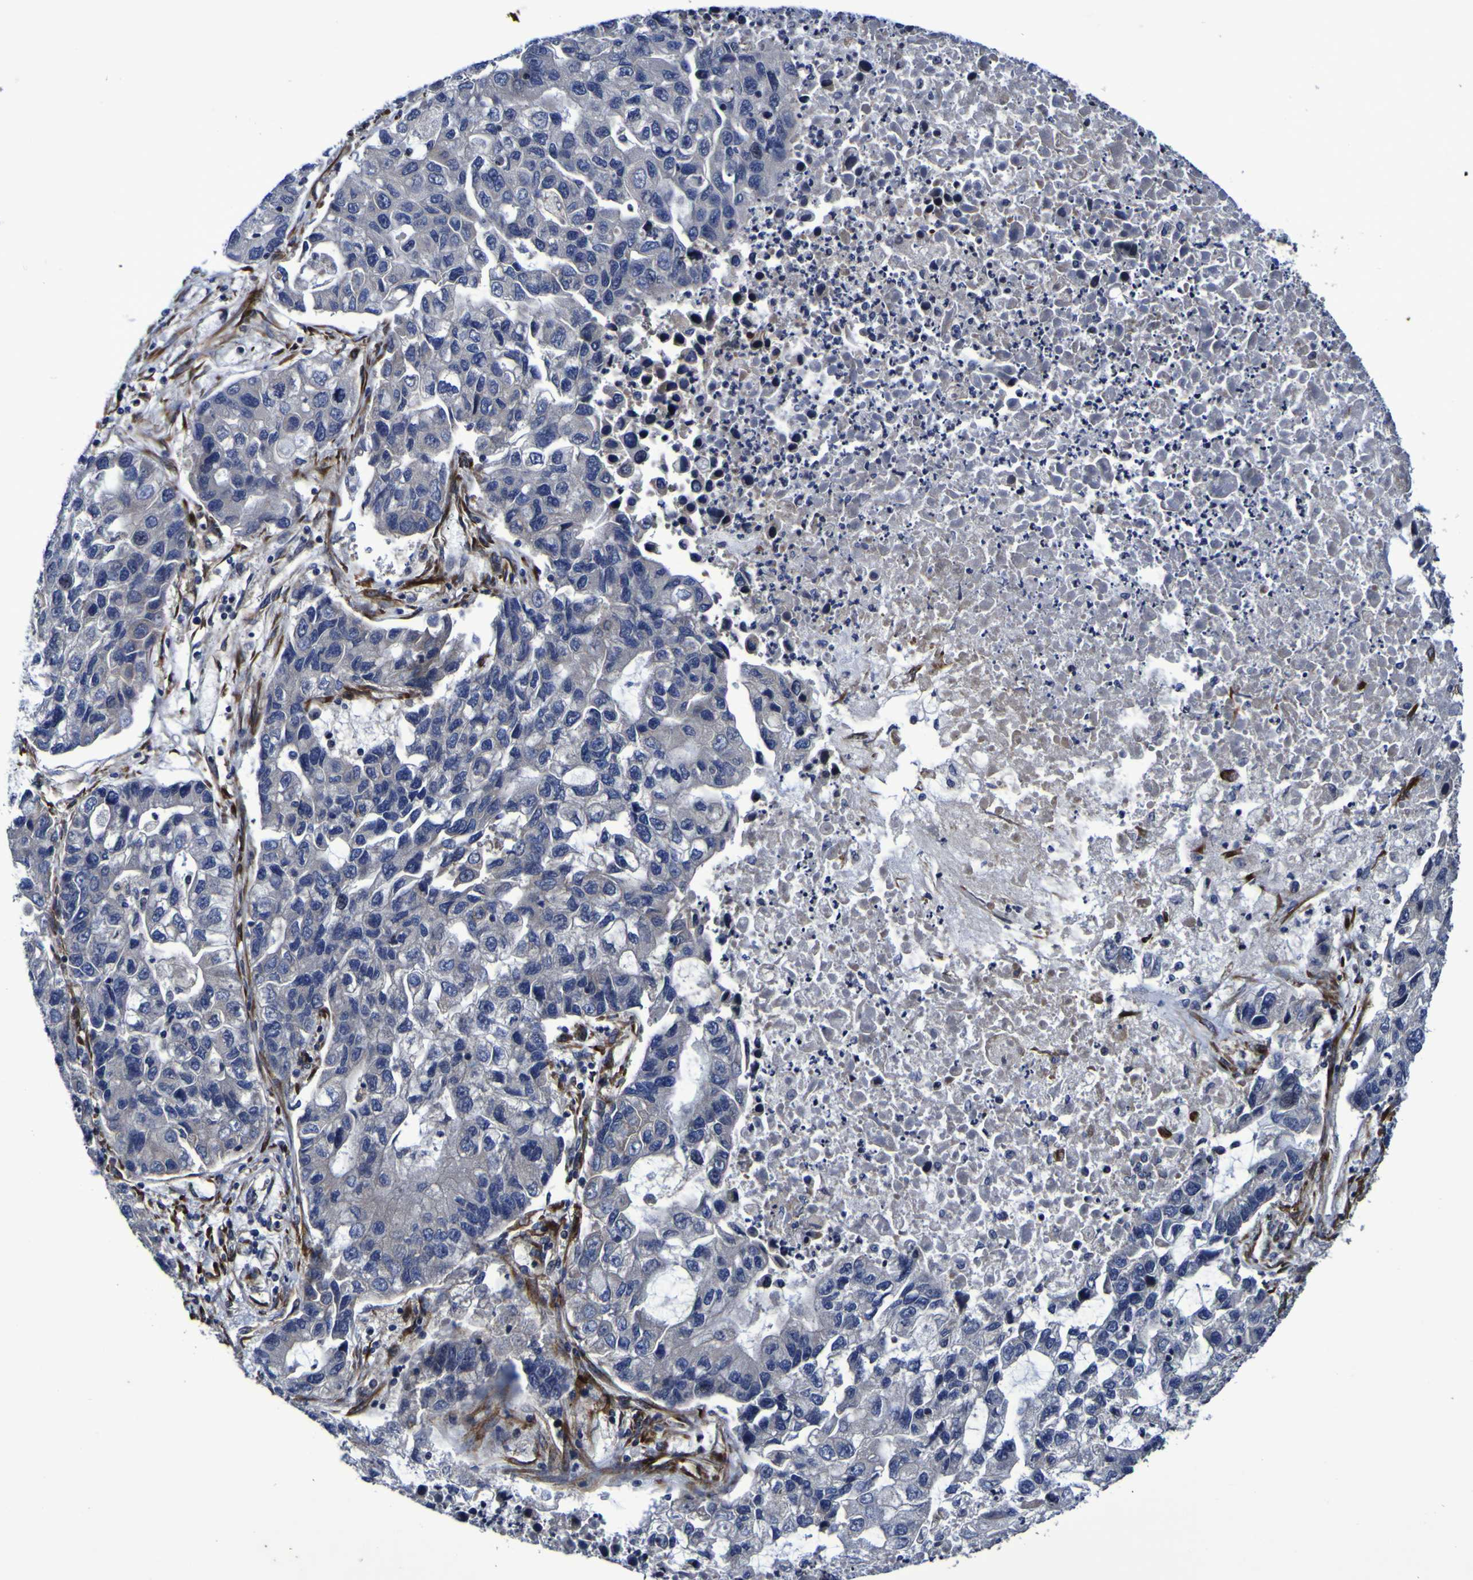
{"staining": {"intensity": "negative", "quantity": "none", "location": "none"}, "tissue": "lung cancer", "cell_type": "Tumor cells", "image_type": "cancer", "snomed": [{"axis": "morphology", "description": "Adenocarcinoma, NOS"}, {"axis": "topography", "description": "Lung"}], "caption": "The image displays no significant expression in tumor cells of lung cancer (adenocarcinoma). Brightfield microscopy of IHC stained with DAB (brown) and hematoxylin (blue), captured at high magnification.", "gene": "P3H1", "patient": {"sex": "female", "age": 51}}